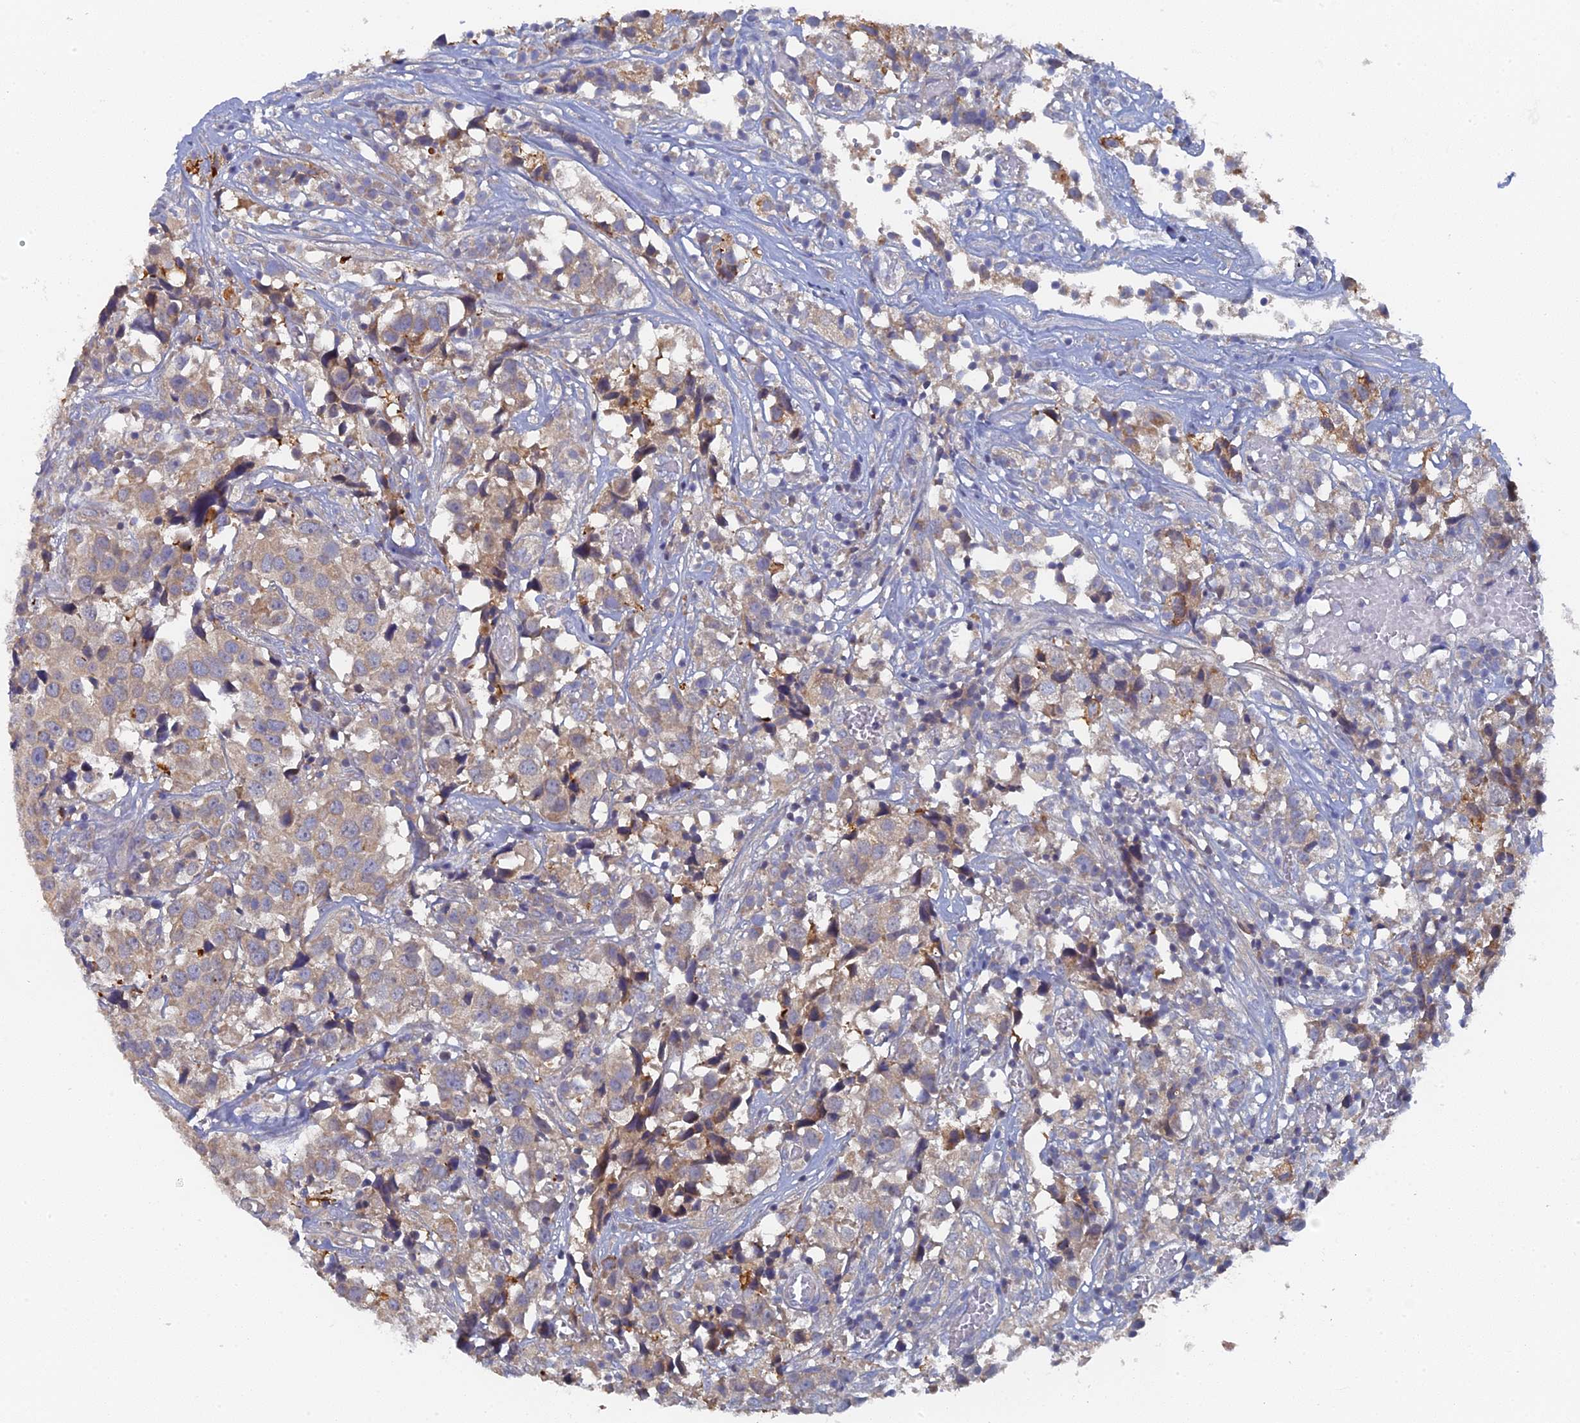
{"staining": {"intensity": "weak", "quantity": ">75%", "location": "cytoplasmic/membranous"}, "tissue": "urothelial cancer", "cell_type": "Tumor cells", "image_type": "cancer", "snomed": [{"axis": "morphology", "description": "Urothelial carcinoma, High grade"}, {"axis": "topography", "description": "Urinary bladder"}], "caption": "IHC (DAB) staining of urothelial carcinoma (high-grade) reveals weak cytoplasmic/membranous protein expression in about >75% of tumor cells.", "gene": "MIGA2", "patient": {"sex": "female", "age": 75}}